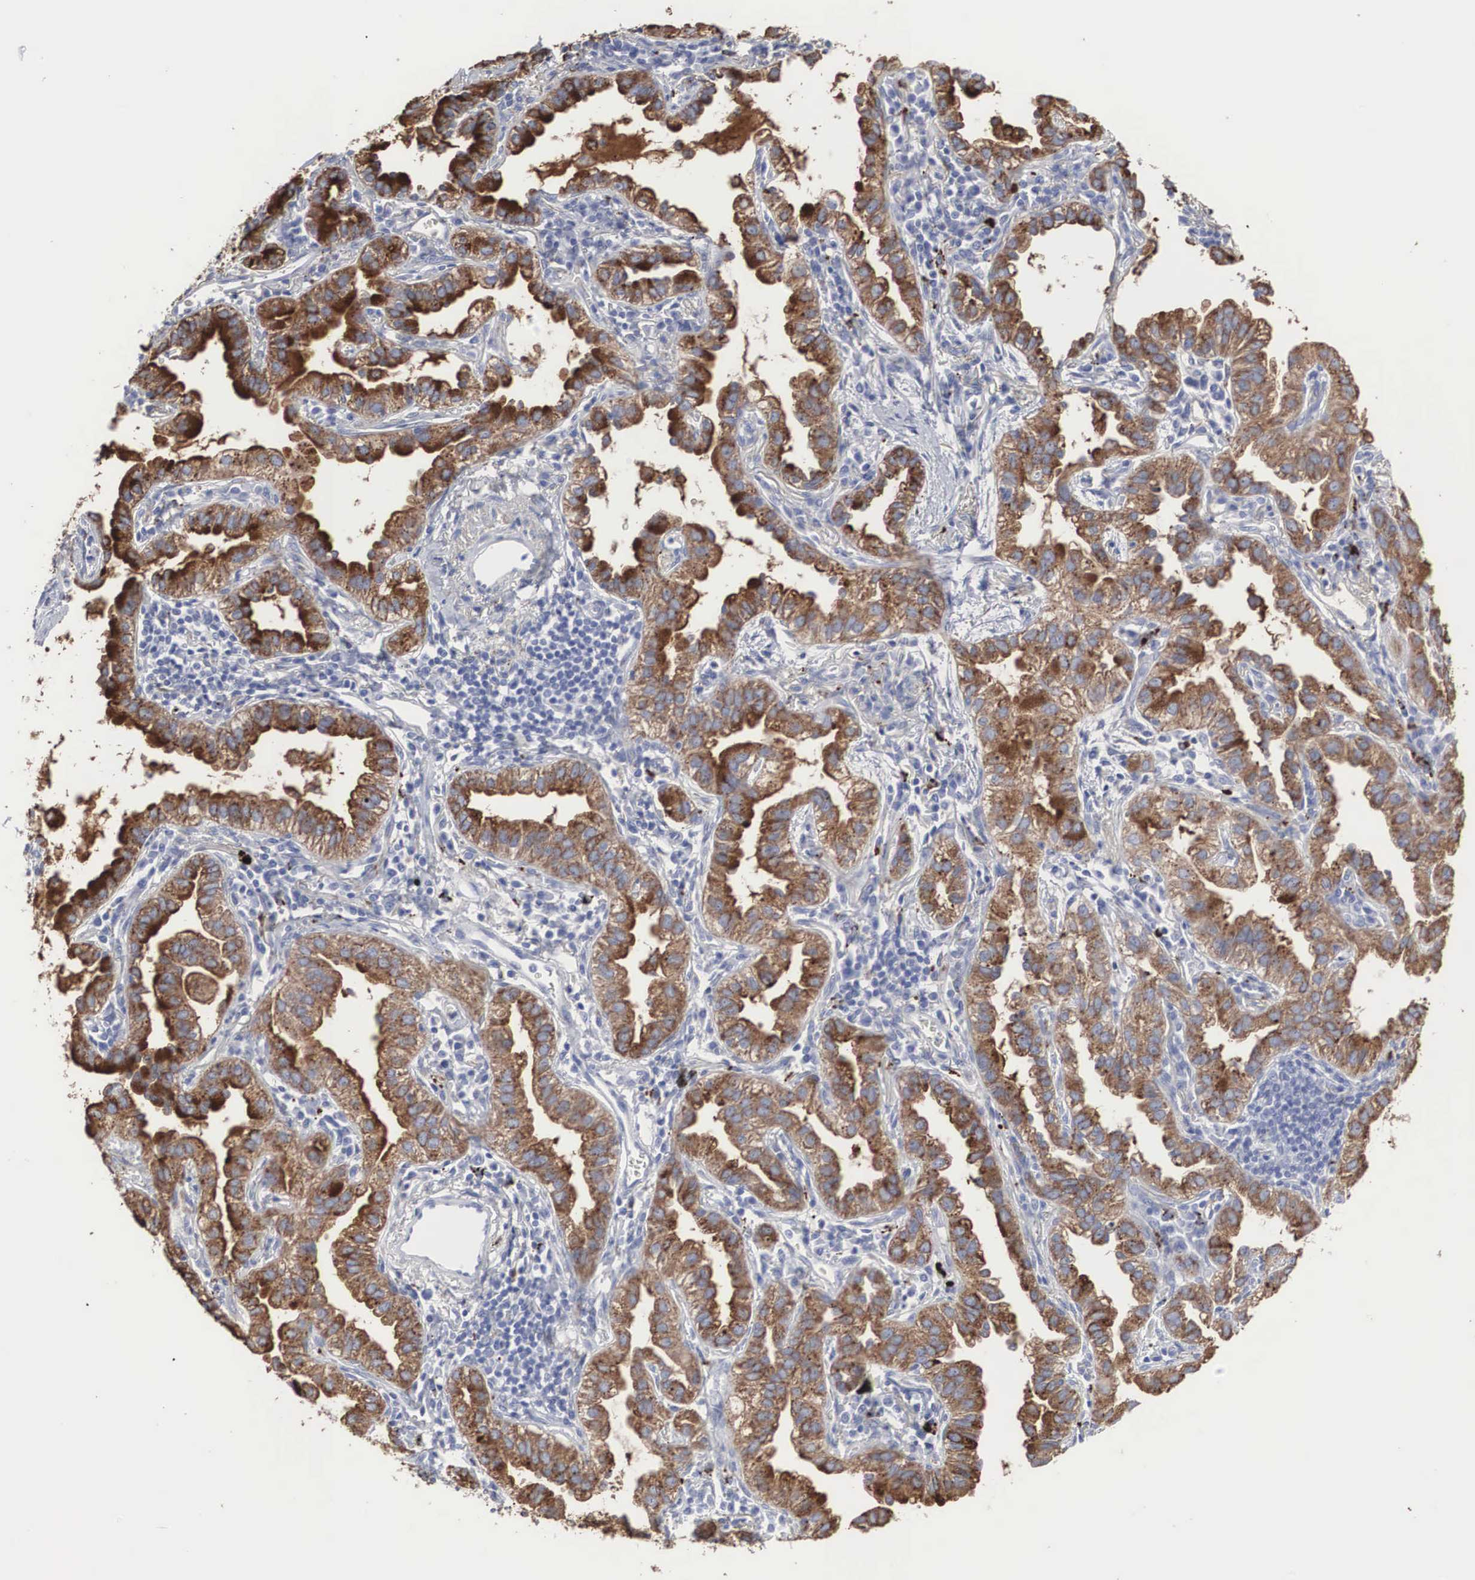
{"staining": {"intensity": "moderate", "quantity": ">75%", "location": "cytoplasmic/membranous"}, "tissue": "lung cancer", "cell_type": "Tumor cells", "image_type": "cancer", "snomed": [{"axis": "morphology", "description": "Adenocarcinoma, NOS"}, {"axis": "topography", "description": "Lung"}], "caption": "Tumor cells demonstrate moderate cytoplasmic/membranous positivity in about >75% of cells in adenocarcinoma (lung).", "gene": "LGALS3BP", "patient": {"sex": "female", "age": 50}}